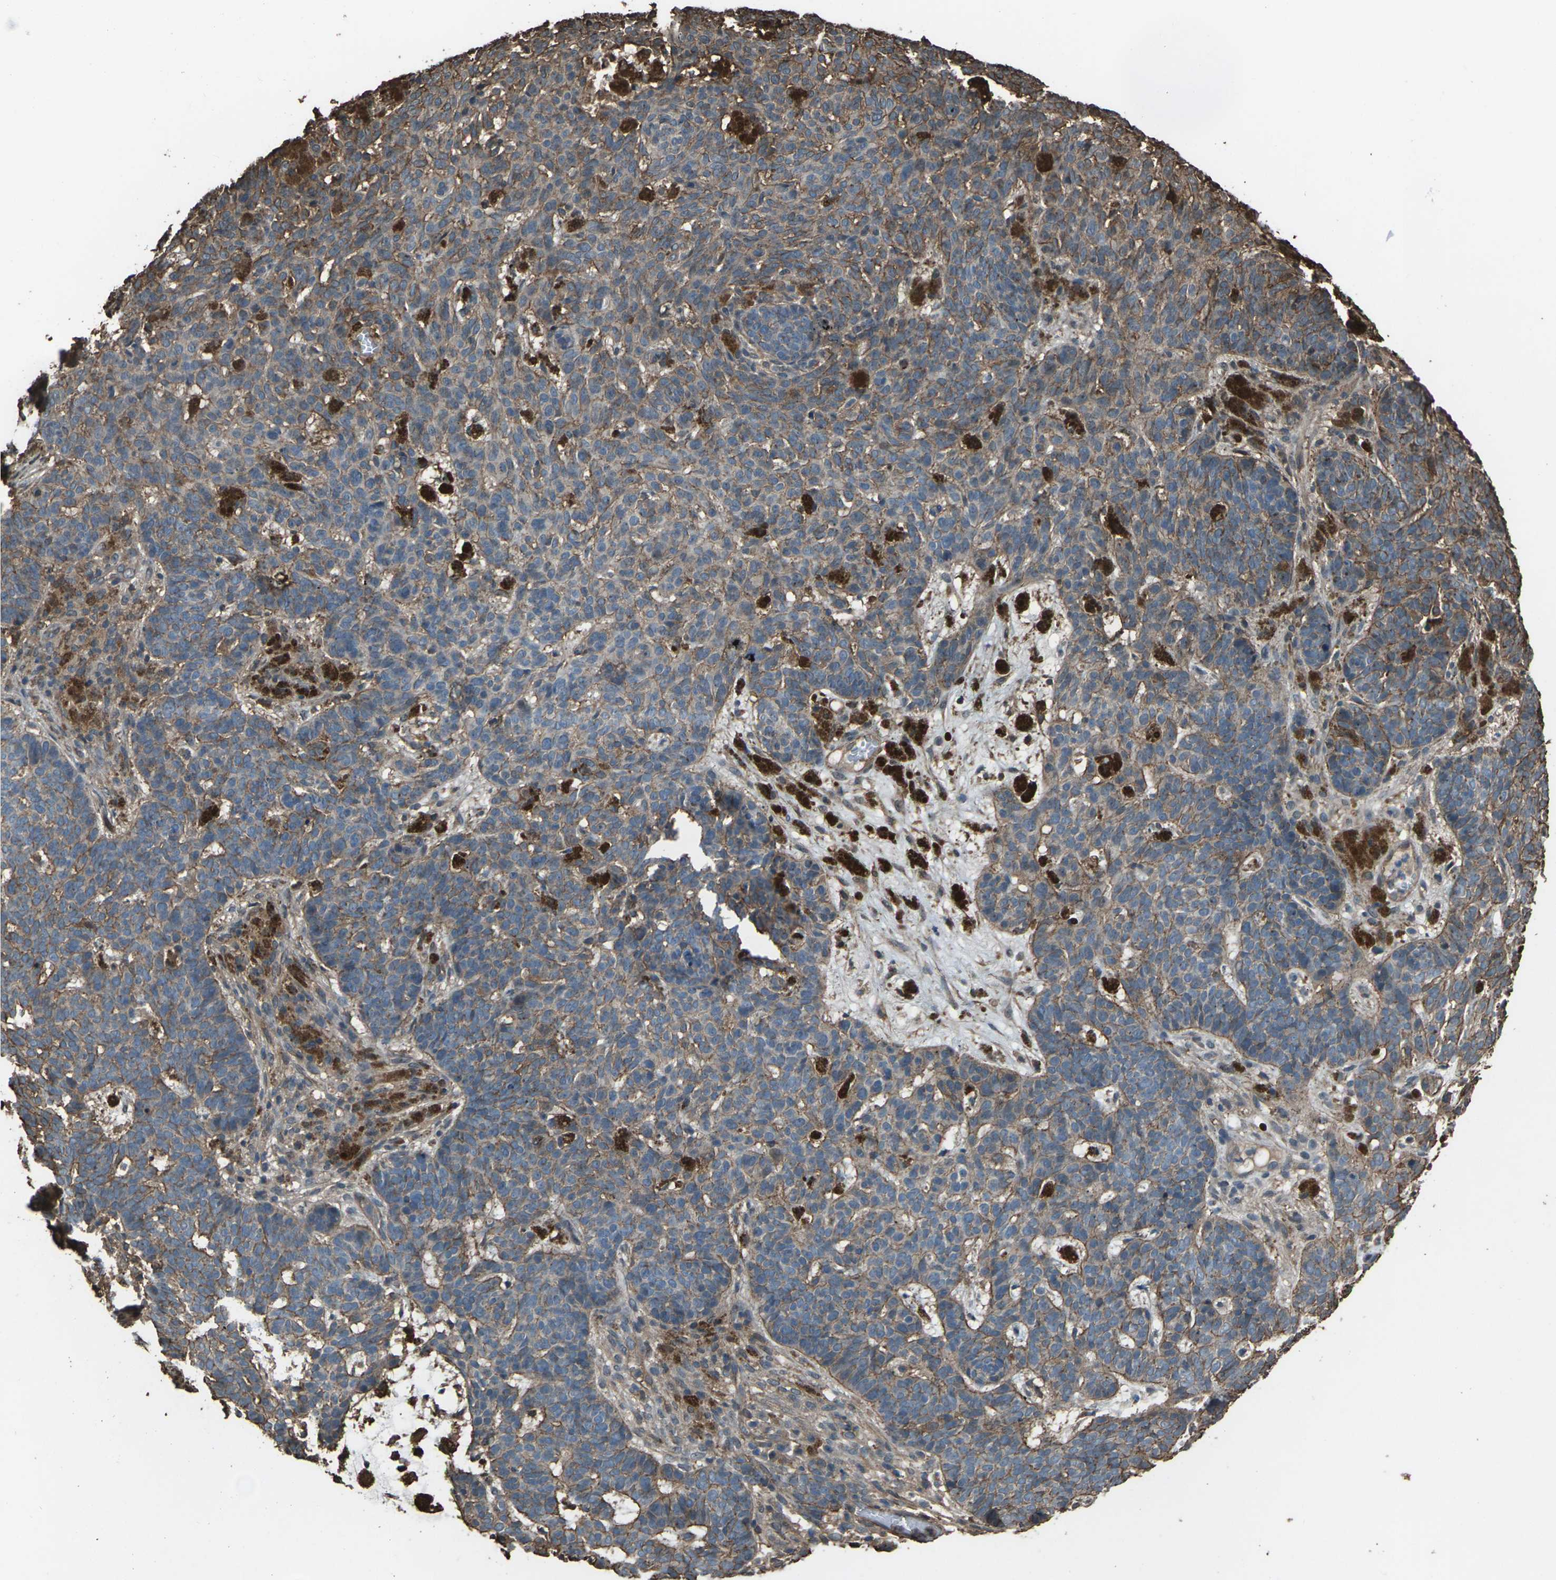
{"staining": {"intensity": "weak", "quantity": "25%-75%", "location": "cytoplasmic/membranous"}, "tissue": "skin cancer", "cell_type": "Tumor cells", "image_type": "cancer", "snomed": [{"axis": "morphology", "description": "Basal cell carcinoma"}, {"axis": "topography", "description": "Skin"}], "caption": "There is low levels of weak cytoplasmic/membranous staining in tumor cells of skin basal cell carcinoma, as demonstrated by immunohistochemical staining (brown color).", "gene": "DHPS", "patient": {"sex": "male", "age": 85}}